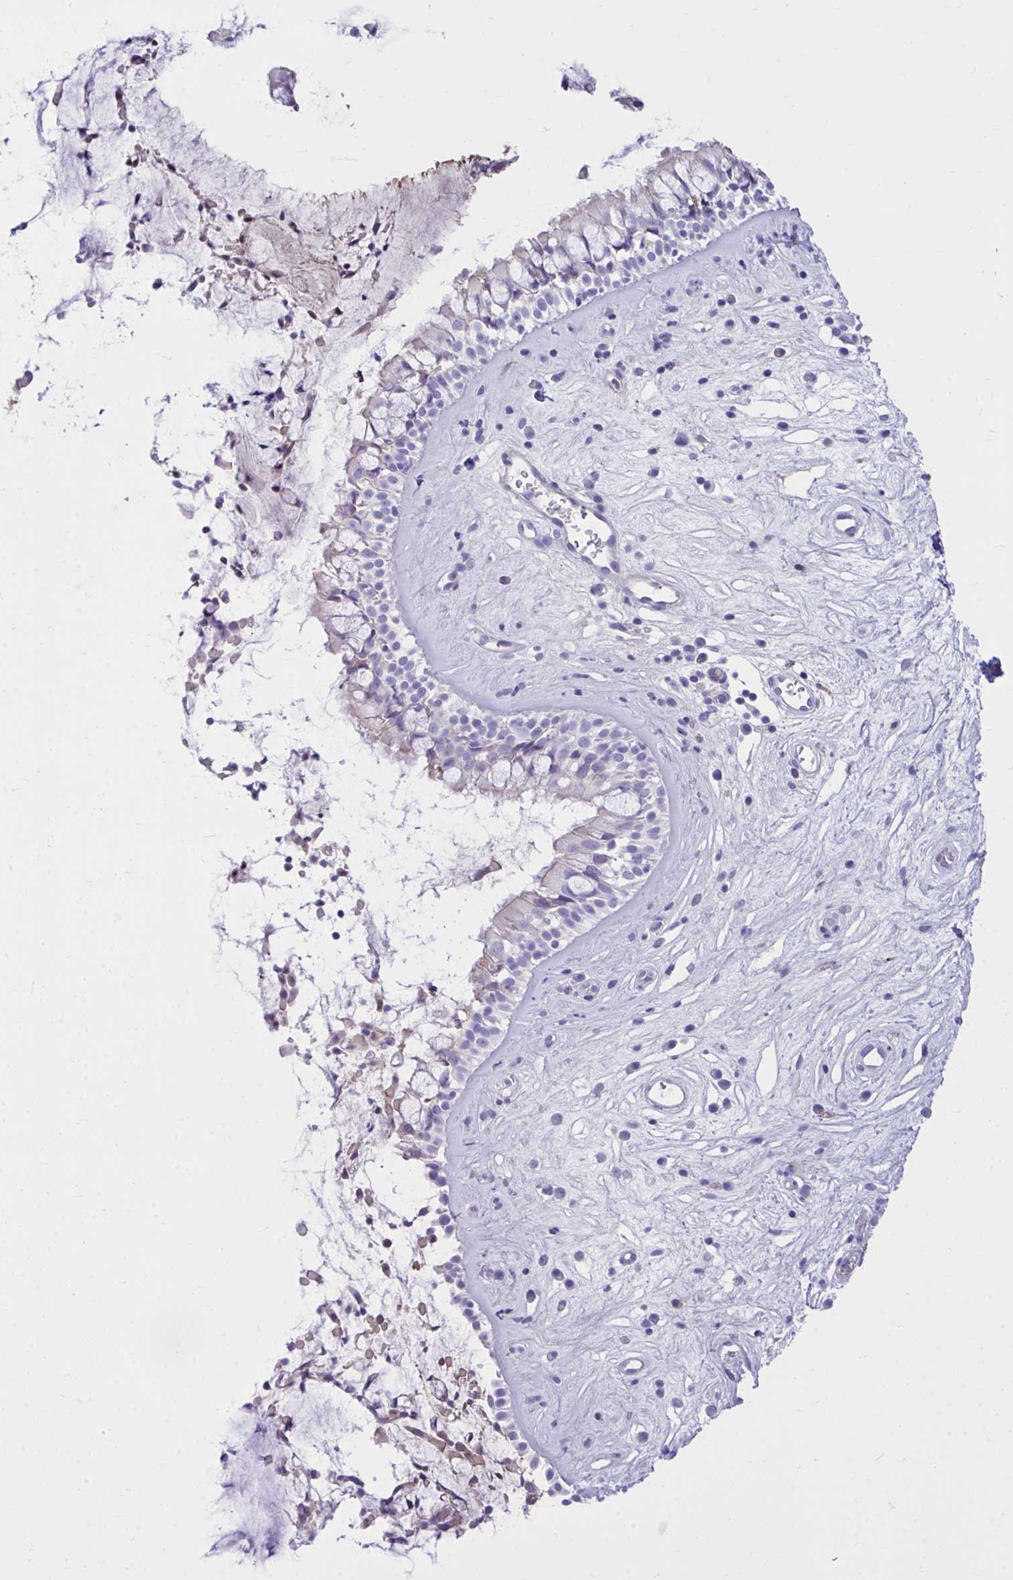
{"staining": {"intensity": "negative", "quantity": "none", "location": "none"}, "tissue": "nasopharynx", "cell_type": "Respiratory epithelial cells", "image_type": "normal", "snomed": [{"axis": "morphology", "description": "Normal tissue, NOS"}, {"axis": "topography", "description": "Nasopharynx"}], "caption": "The immunohistochemistry image has no significant expression in respiratory epithelial cells of nasopharynx.", "gene": "HRG", "patient": {"sex": "male", "age": 32}}